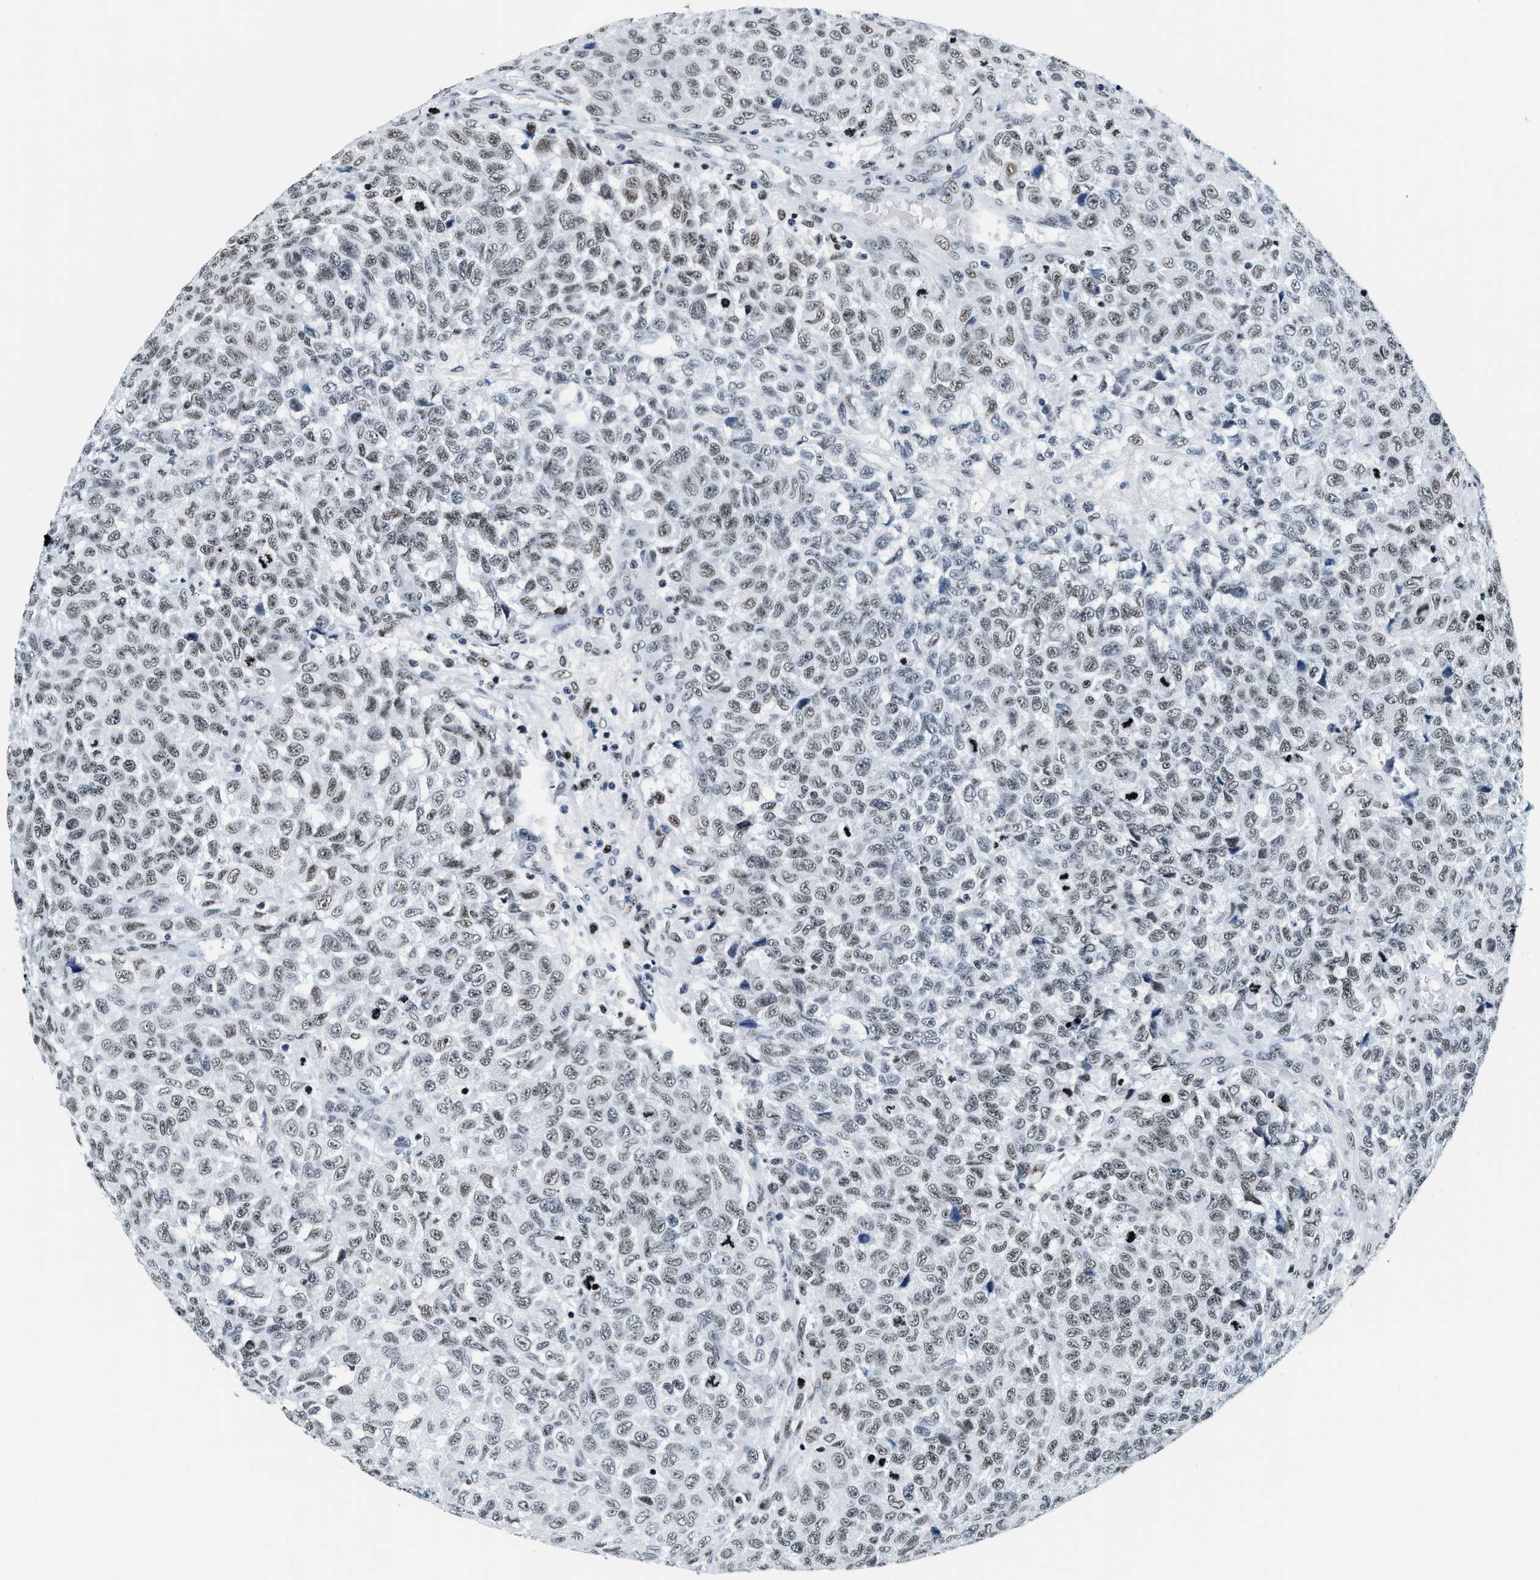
{"staining": {"intensity": "weak", "quantity": ">75%", "location": "nuclear"}, "tissue": "testis cancer", "cell_type": "Tumor cells", "image_type": "cancer", "snomed": [{"axis": "morphology", "description": "Seminoma, NOS"}, {"axis": "topography", "description": "Testis"}], "caption": "A low amount of weak nuclear expression is present in about >75% of tumor cells in testis cancer (seminoma) tissue.", "gene": "TOP1", "patient": {"sex": "male", "age": 59}}